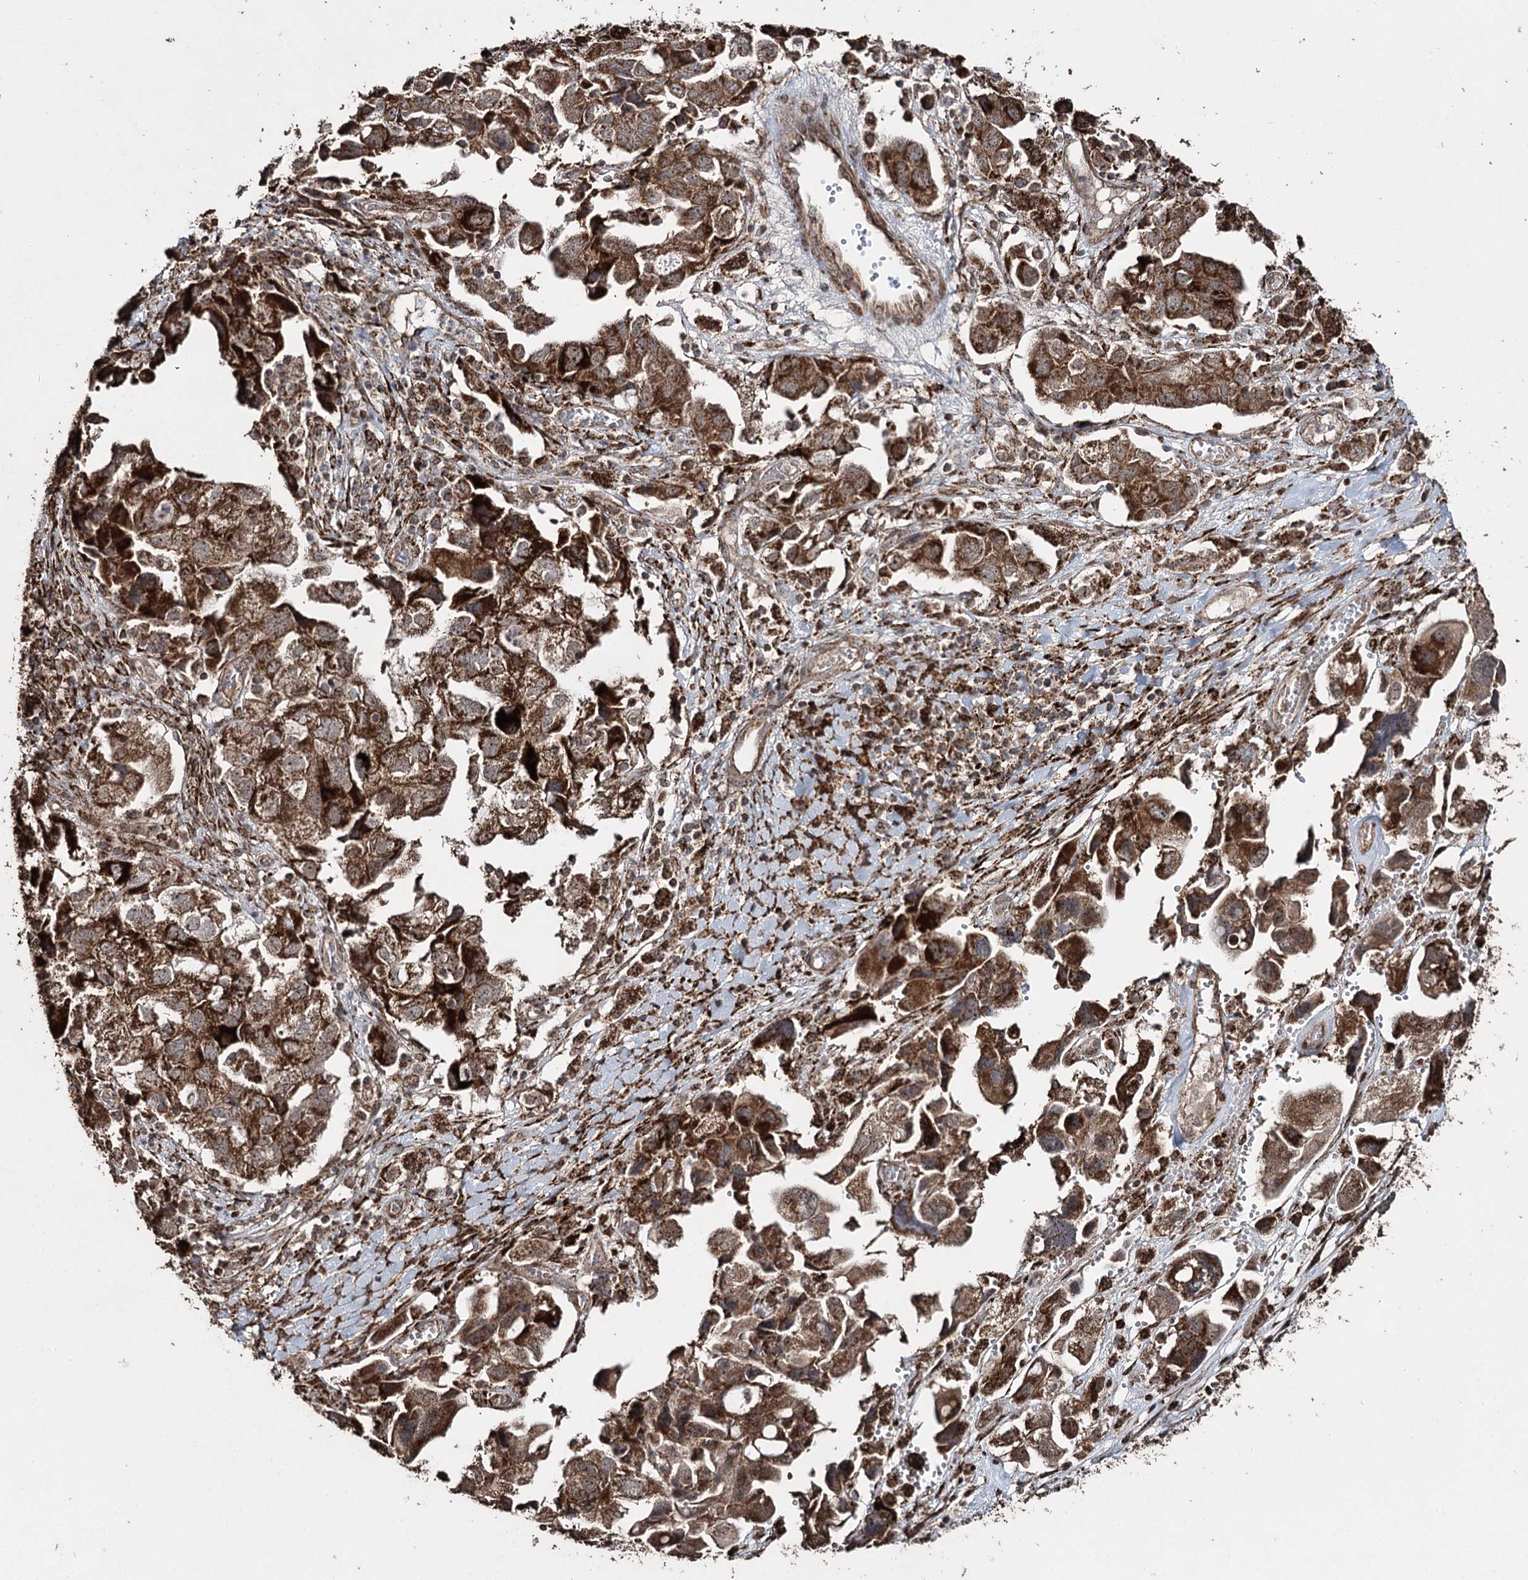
{"staining": {"intensity": "strong", "quantity": ">75%", "location": "cytoplasmic/membranous"}, "tissue": "ovarian cancer", "cell_type": "Tumor cells", "image_type": "cancer", "snomed": [{"axis": "morphology", "description": "Carcinoma, NOS"}, {"axis": "morphology", "description": "Cystadenocarcinoma, serous, NOS"}, {"axis": "topography", "description": "Ovary"}], "caption": "Protein expression analysis of human ovarian carcinoma reveals strong cytoplasmic/membranous positivity in approximately >75% of tumor cells.", "gene": "SLF2", "patient": {"sex": "female", "age": 69}}